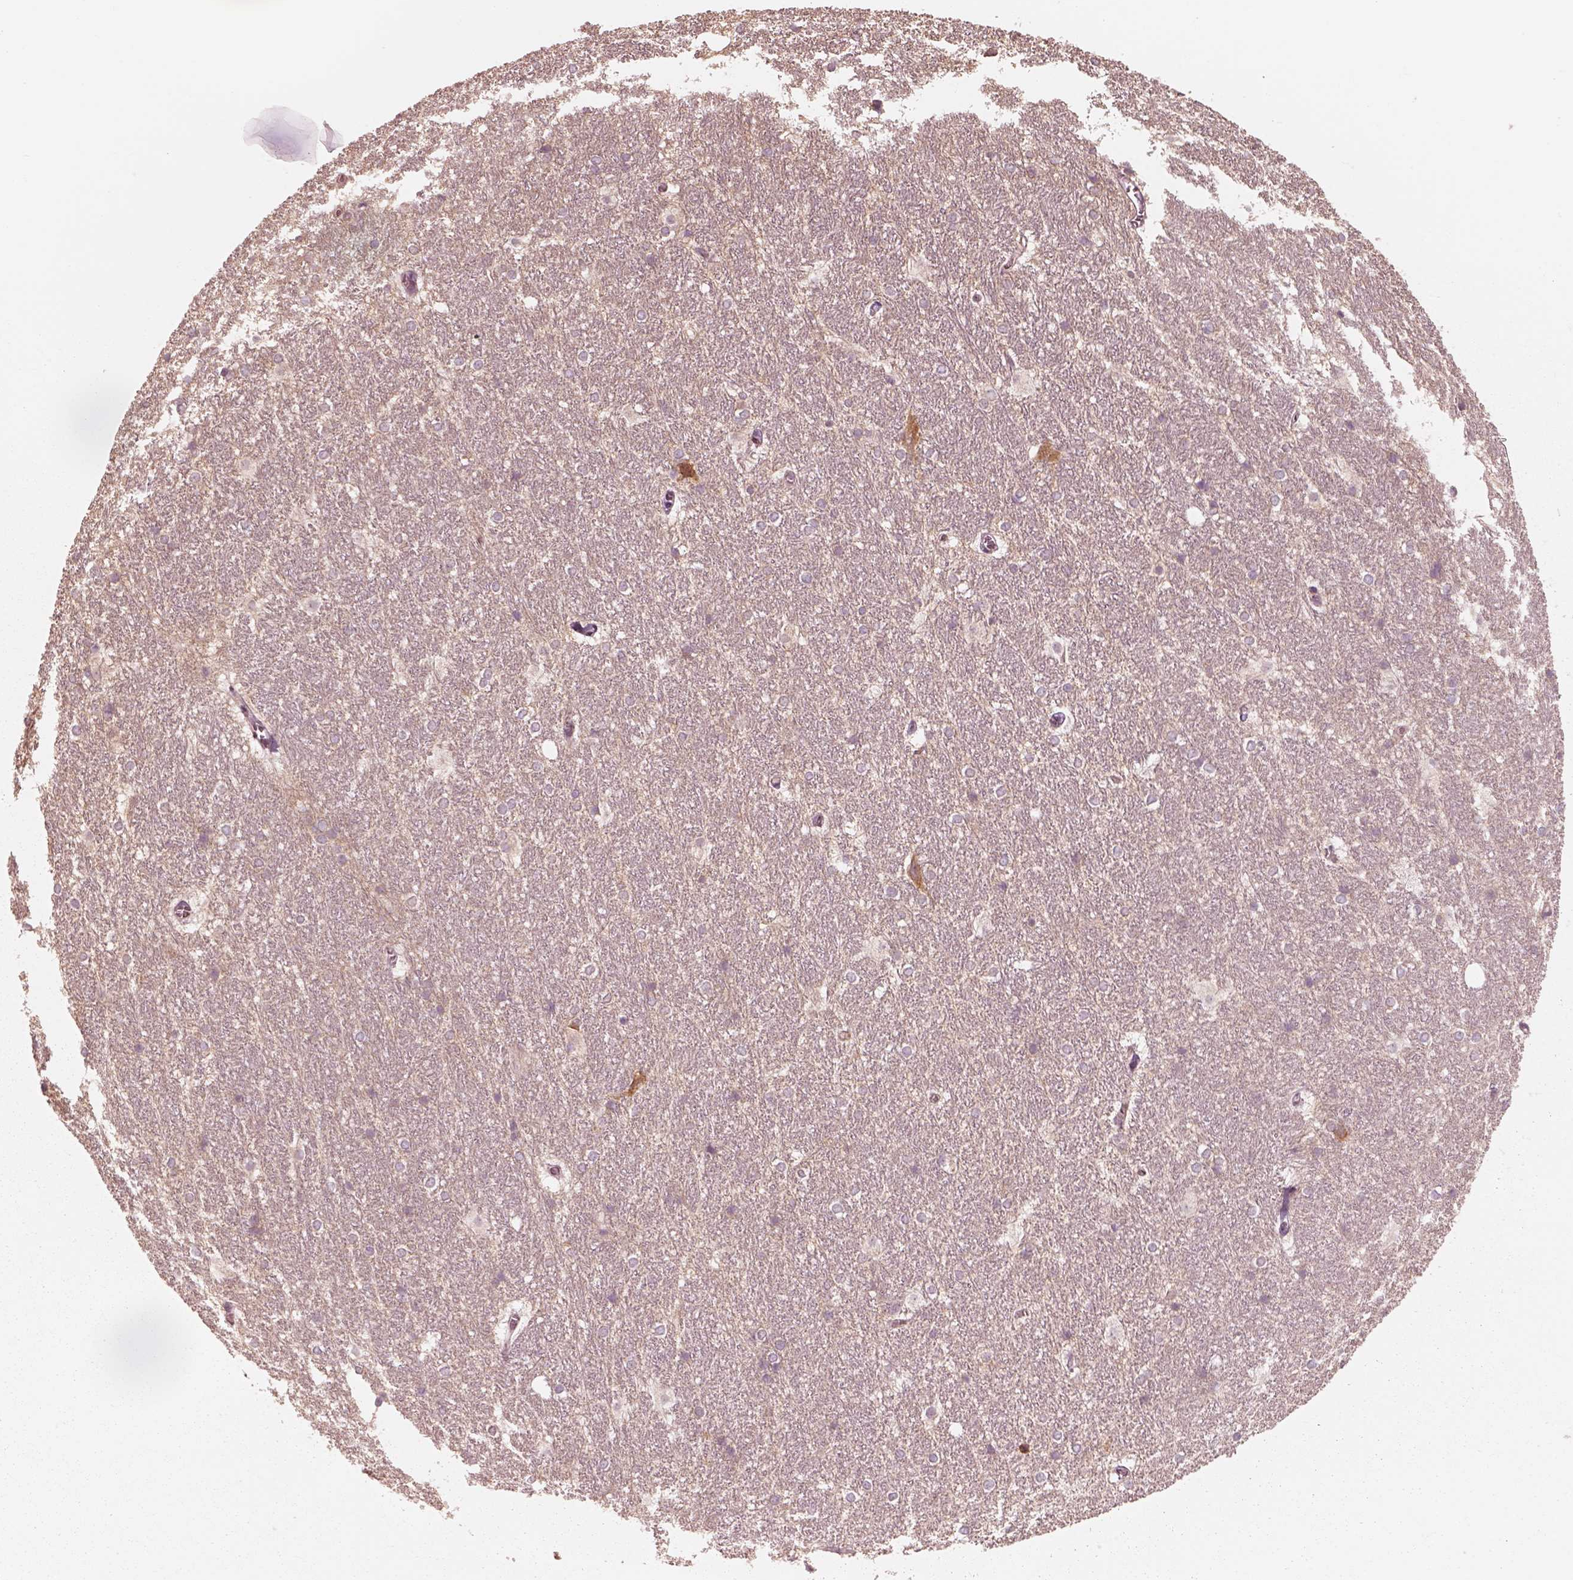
{"staining": {"intensity": "moderate", "quantity": "<25%", "location": "cytoplasmic/membranous"}, "tissue": "hippocampus", "cell_type": "Glial cells", "image_type": "normal", "snomed": [{"axis": "morphology", "description": "Normal tissue, NOS"}, {"axis": "topography", "description": "Cerebral cortex"}, {"axis": "topography", "description": "Hippocampus"}], "caption": "Glial cells show moderate cytoplasmic/membranous staining in approximately <25% of cells in normal hippocampus.", "gene": "CNOT2", "patient": {"sex": "female", "age": 19}}